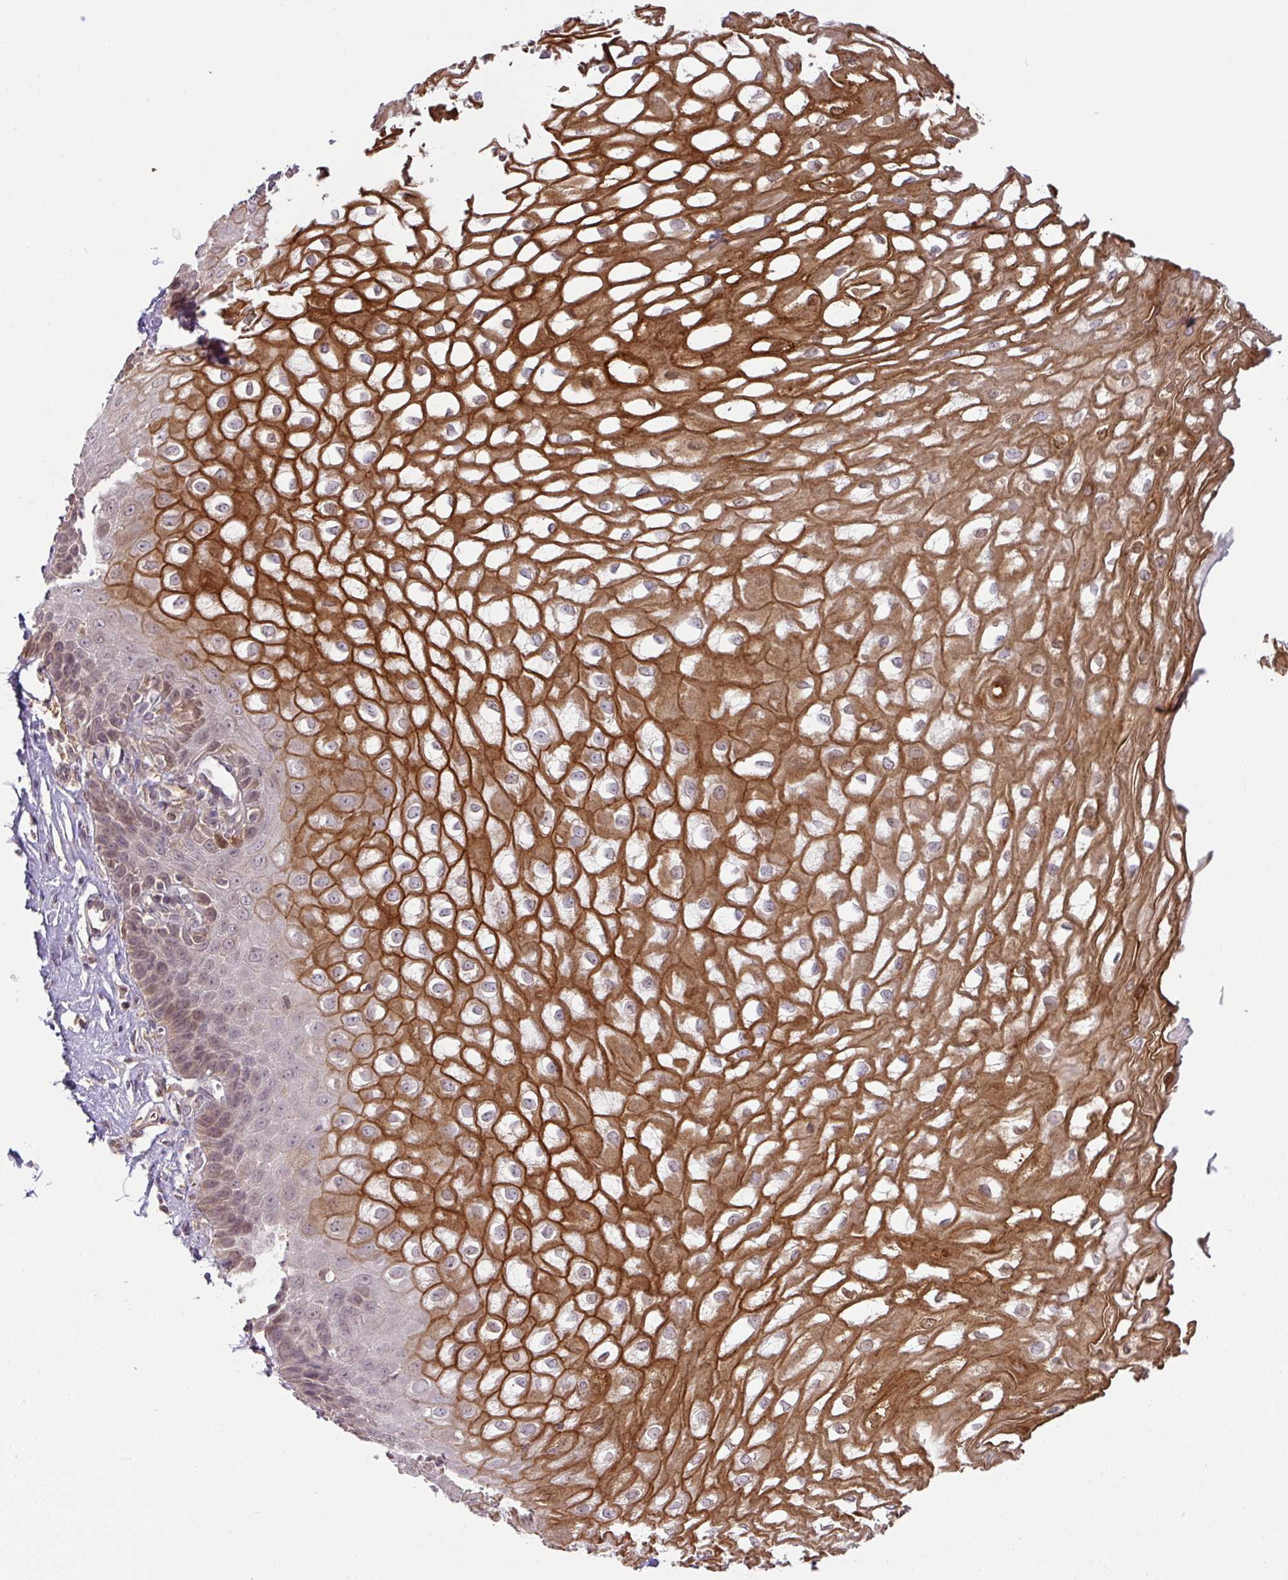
{"staining": {"intensity": "strong", "quantity": "25%-75%", "location": "cytoplasmic/membranous,nuclear"}, "tissue": "esophagus", "cell_type": "Squamous epithelial cells", "image_type": "normal", "snomed": [{"axis": "morphology", "description": "Normal tissue, NOS"}, {"axis": "topography", "description": "Esophagus"}], "caption": "Human esophagus stained for a protein (brown) demonstrates strong cytoplasmic/membranous,nuclear positive staining in about 25%-75% of squamous epithelial cells.", "gene": "GCNT7", "patient": {"sex": "male", "age": 67}}